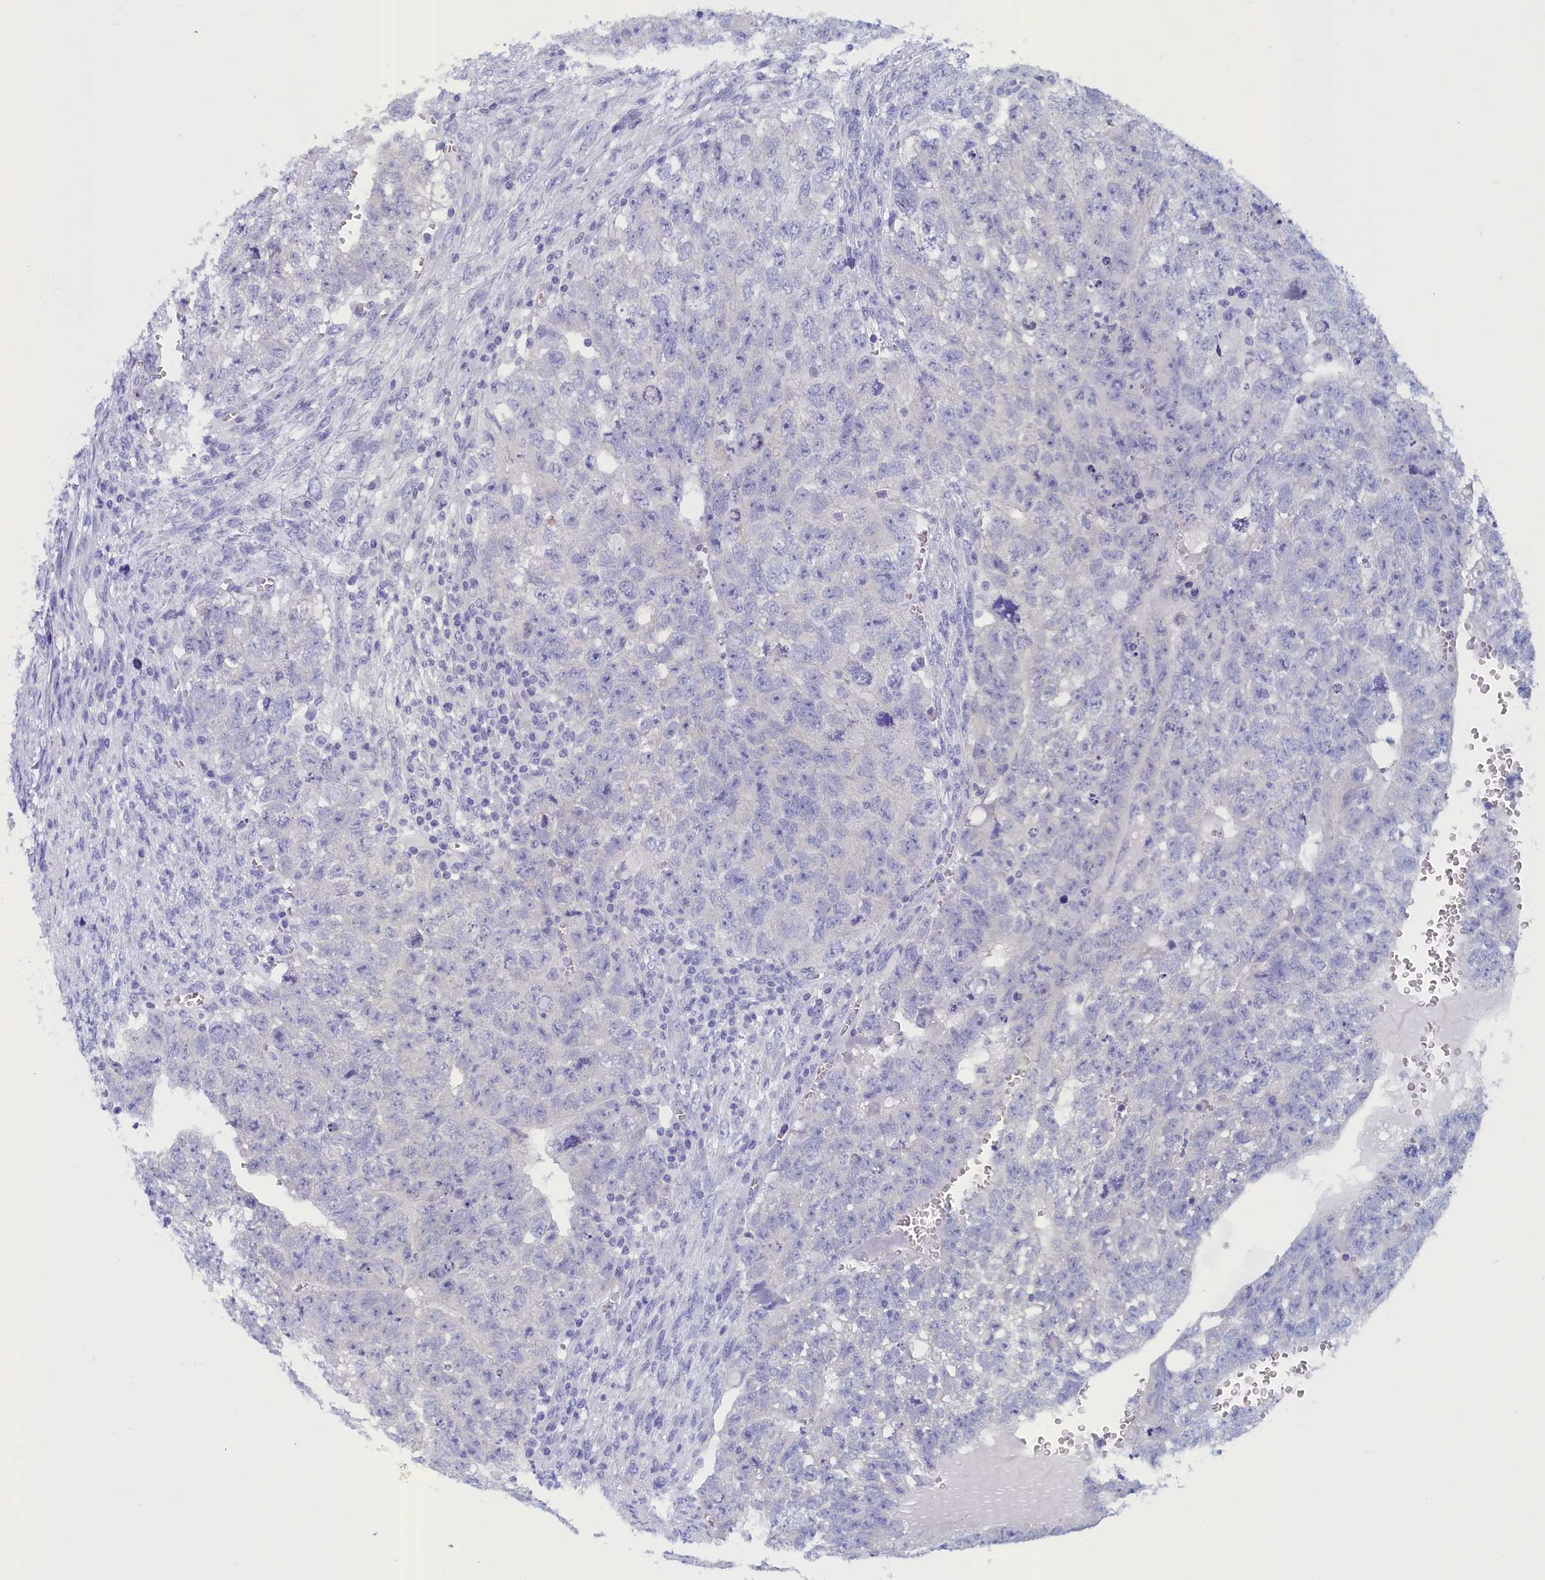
{"staining": {"intensity": "negative", "quantity": "none", "location": "none"}, "tissue": "testis cancer", "cell_type": "Tumor cells", "image_type": "cancer", "snomed": [{"axis": "morphology", "description": "Seminoma, NOS"}, {"axis": "morphology", "description": "Carcinoma, Embryonal, NOS"}, {"axis": "topography", "description": "Testis"}], "caption": "Tumor cells show no significant protein positivity in testis seminoma. Nuclei are stained in blue.", "gene": "ANKRD2", "patient": {"sex": "male", "age": 38}}